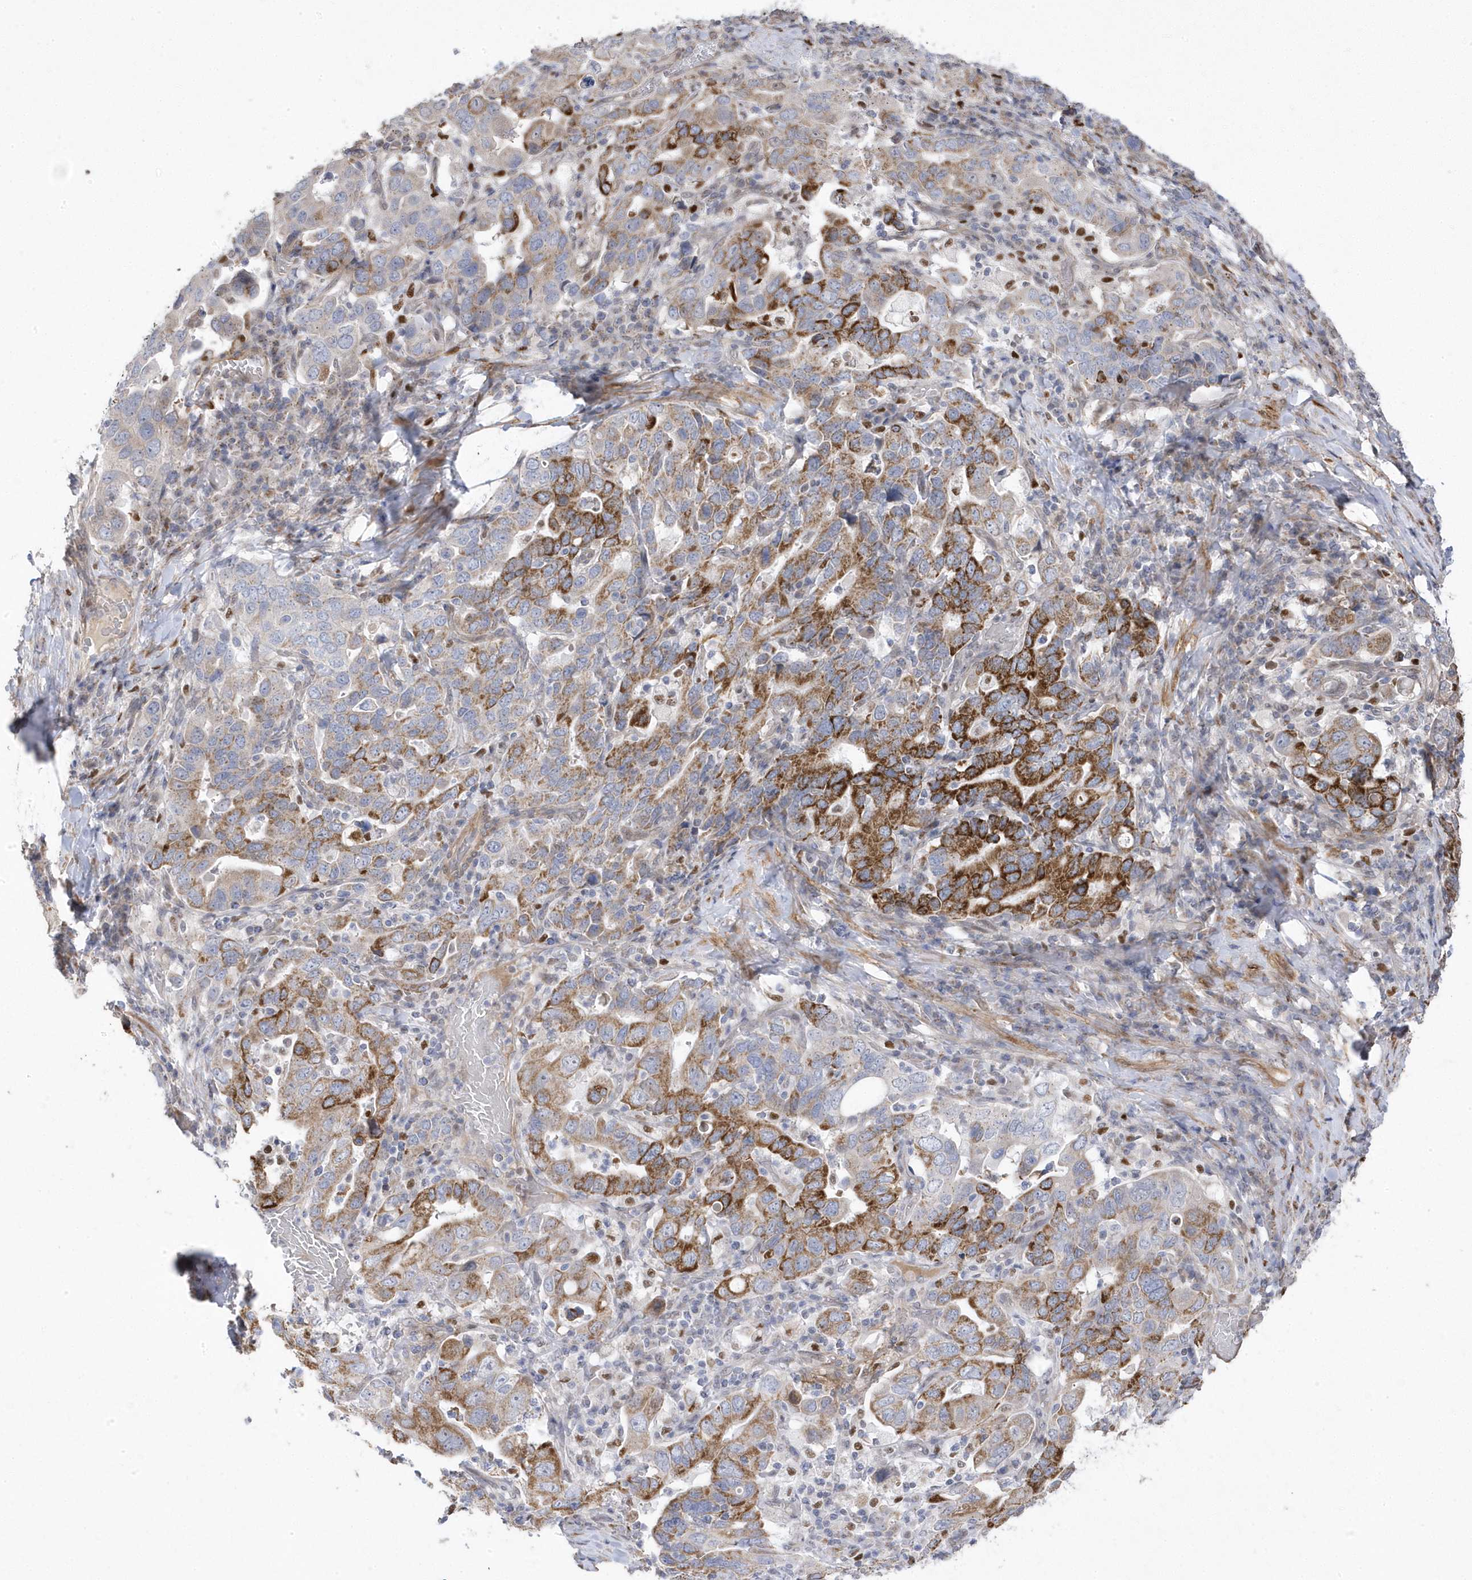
{"staining": {"intensity": "strong", "quantity": "25%-75%", "location": "cytoplasmic/membranous"}, "tissue": "stomach cancer", "cell_type": "Tumor cells", "image_type": "cancer", "snomed": [{"axis": "morphology", "description": "Adenocarcinoma, NOS"}, {"axis": "topography", "description": "Stomach, upper"}], "caption": "Protein expression analysis of stomach cancer (adenocarcinoma) demonstrates strong cytoplasmic/membranous expression in approximately 25%-75% of tumor cells. Nuclei are stained in blue.", "gene": "GTPBP6", "patient": {"sex": "male", "age": 62}}